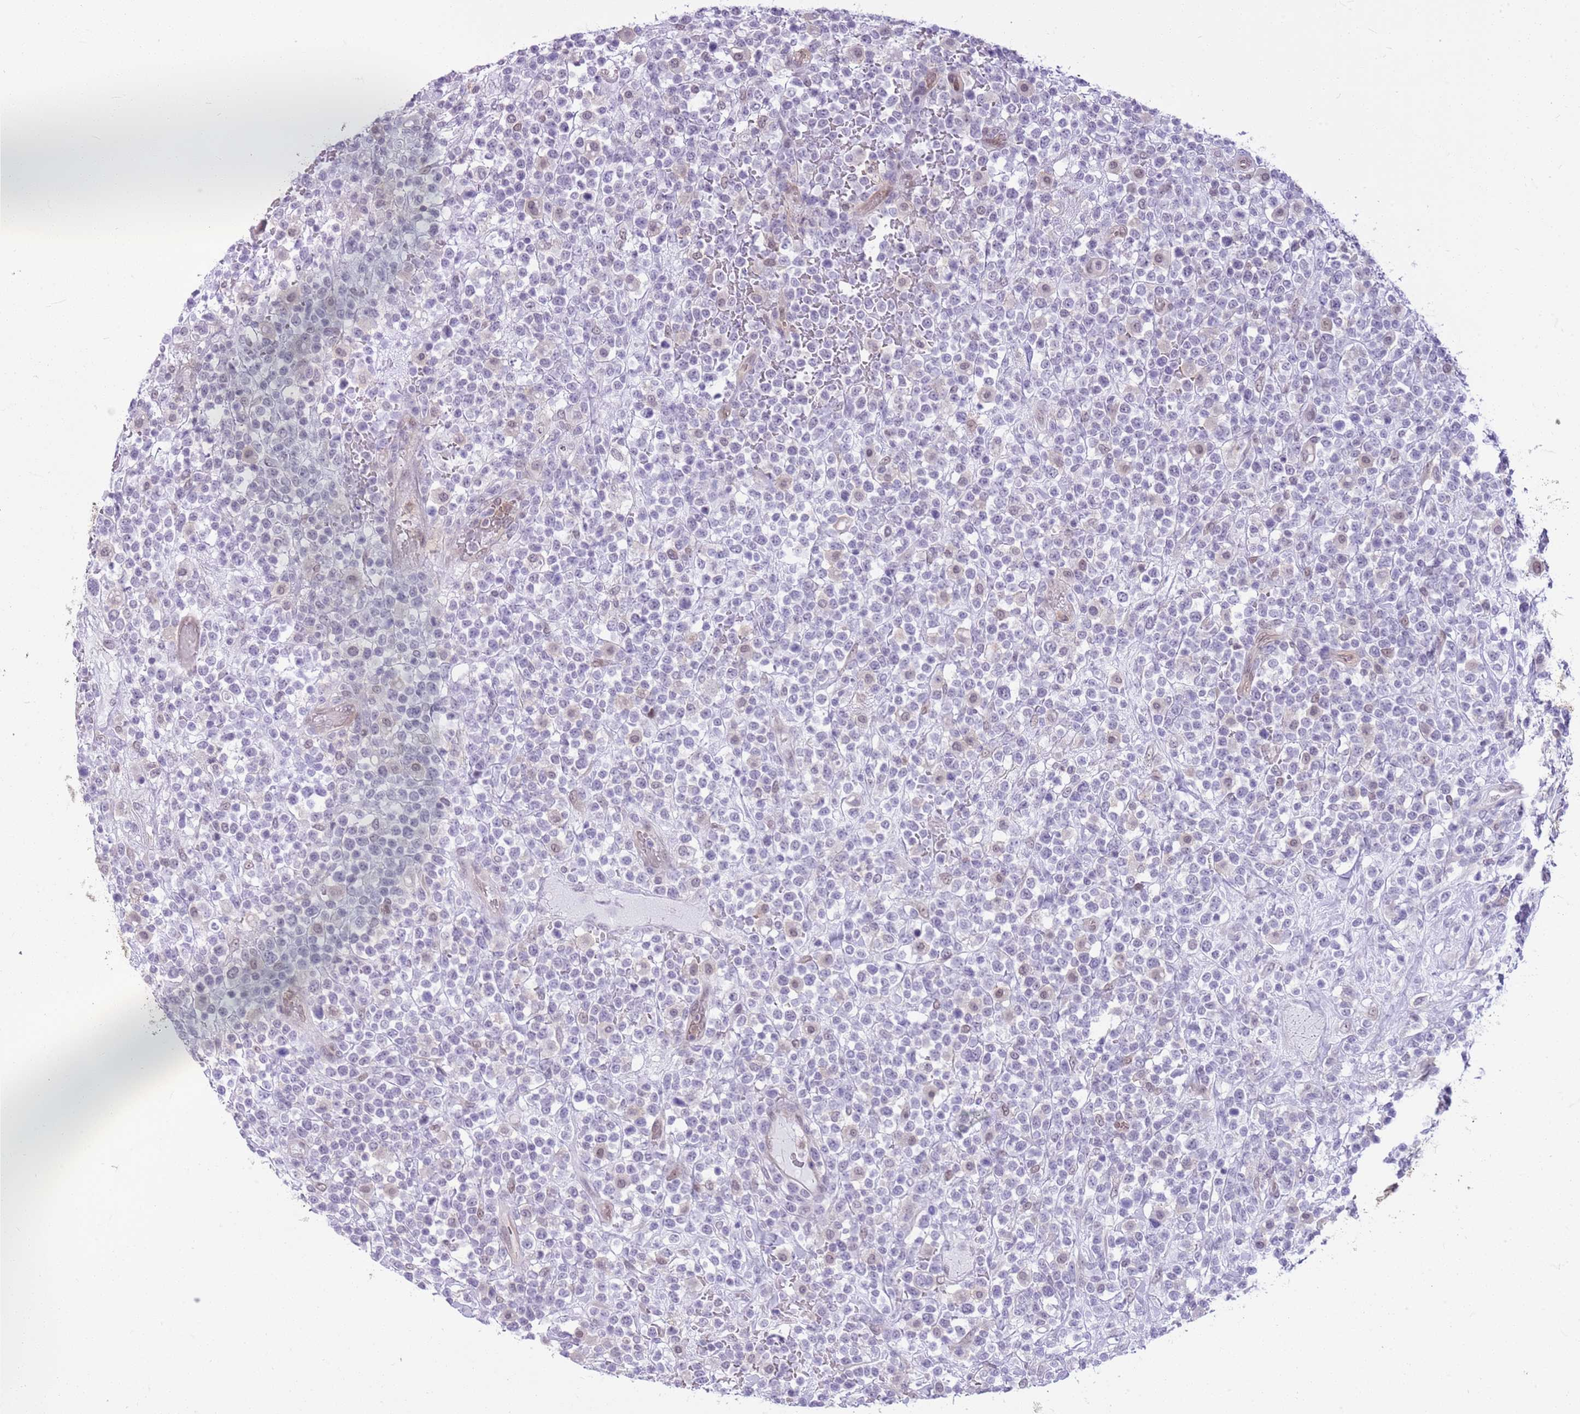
{"staining": {"intensity": "negative", "quantity": "none", "location": "none"}, "tissue": "lymphoma", "cell_type": "Tumor cells", "image_type": "cancer", "snomed": [{"axis": "morphology", "description": "Malignant lymphoma, non-Hodgkin's type, High grade"}, {"axis": "topography", "description": "Colon"}], "caption": "A histopathology image of lymphoma stained for a protein exhibits no brown staining in tumor cells. (Stains: DAB immunohistochemistry with hematoxylin counter stain, Microscopy: brightfield microscopy at high magnification).", "gene": "DHX32", "patient": {"sex": "female", "age": 53}}